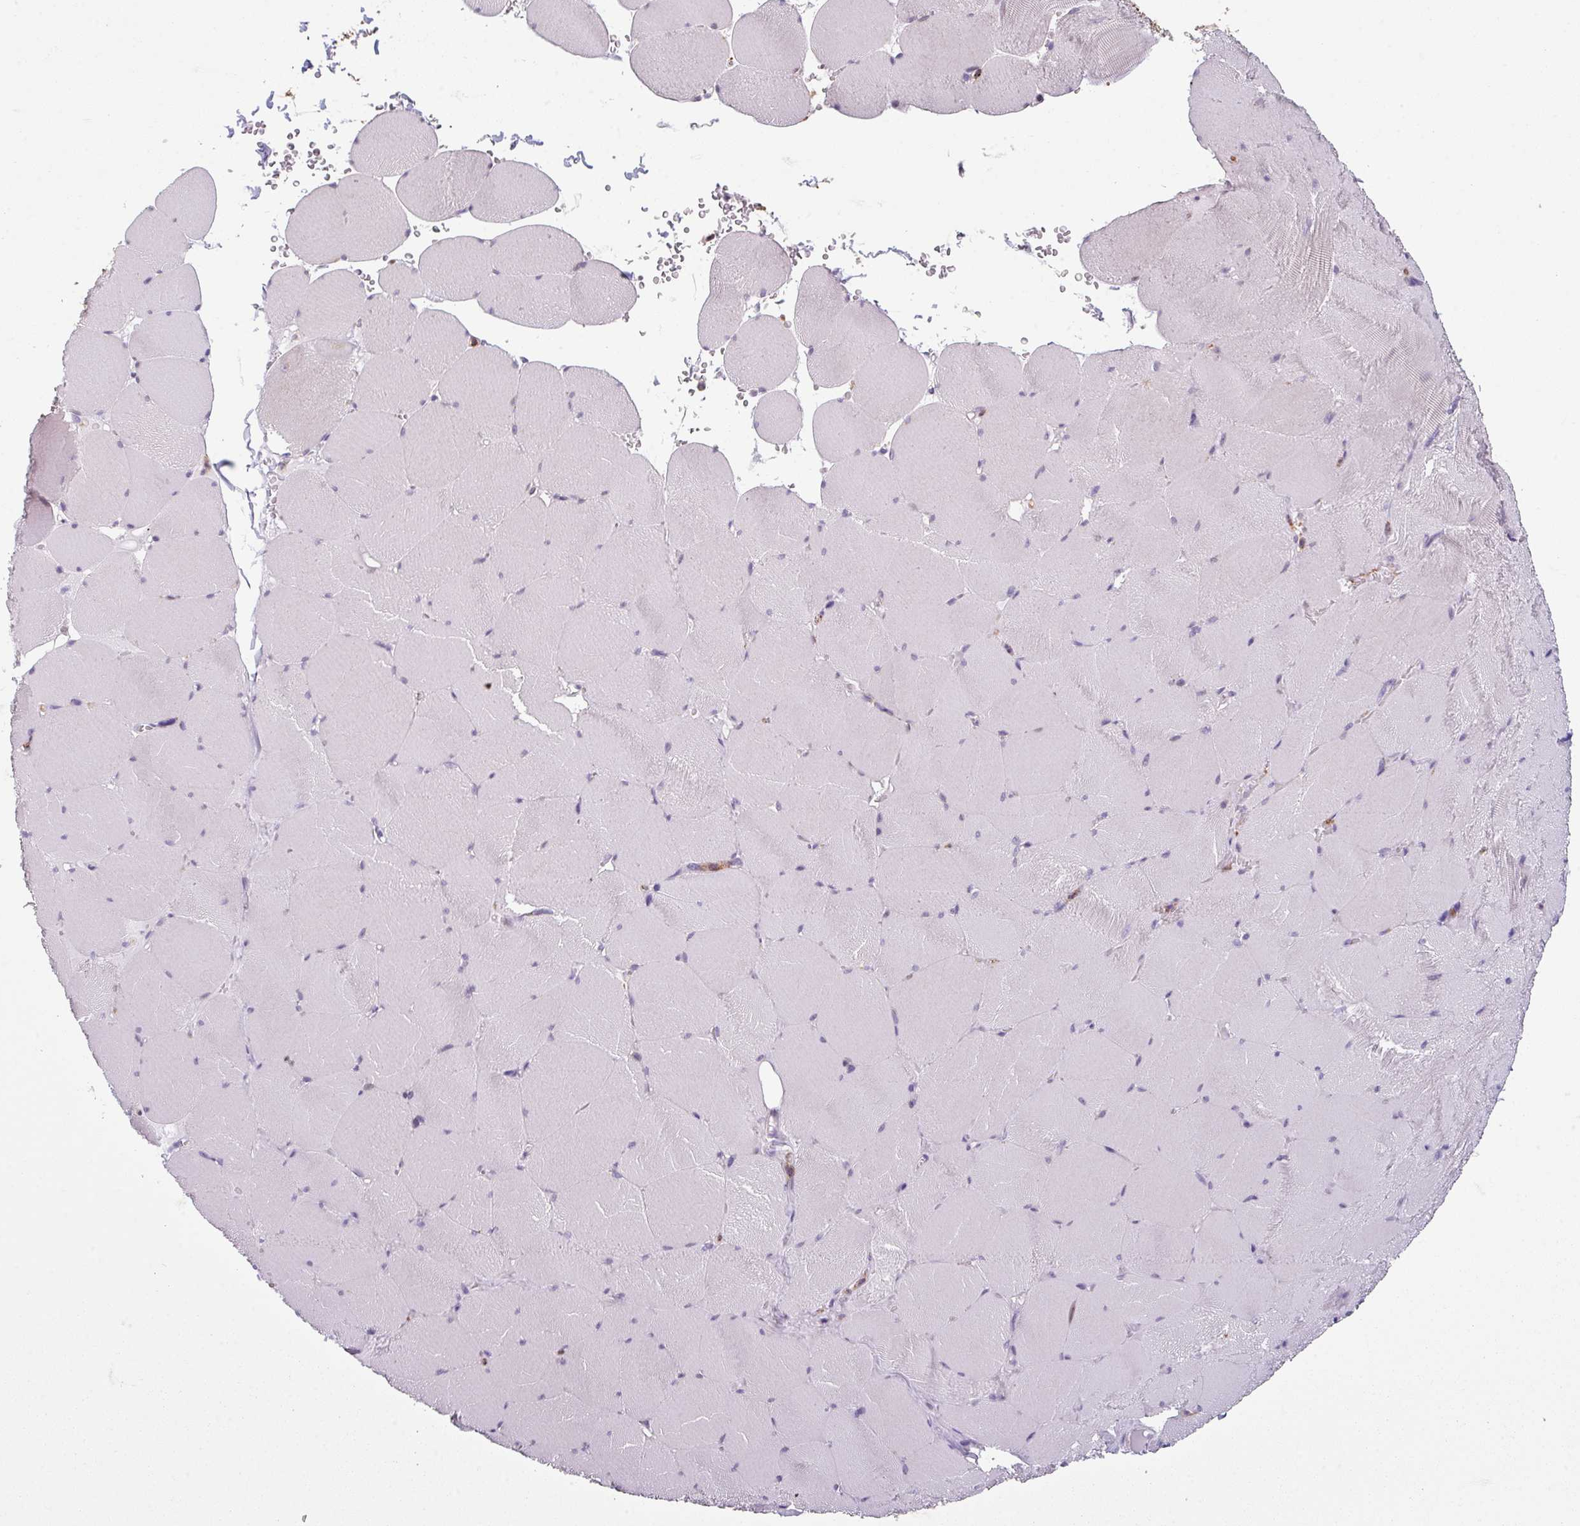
{"staining": {"intensity": "negative", "quantity": "none", "location": "none"}, "tissue": "skeletal muscle", "cell_type": "Myocytes", "image_type": "normal", "snomed": [{"axis": "morphology", "description": "Normal tissue, NOS"}, {"axis": "topography", "description": "Skeletal muscle"}, {"axis": "topography", "description": "Head-Neck"}], "caption": "Immunohistochemistry of unremarkable human skeletal muscle exhibits no staining in myocytes.", "gene": "NEDD9", "patient": {"sex": "male", "age": 66}}